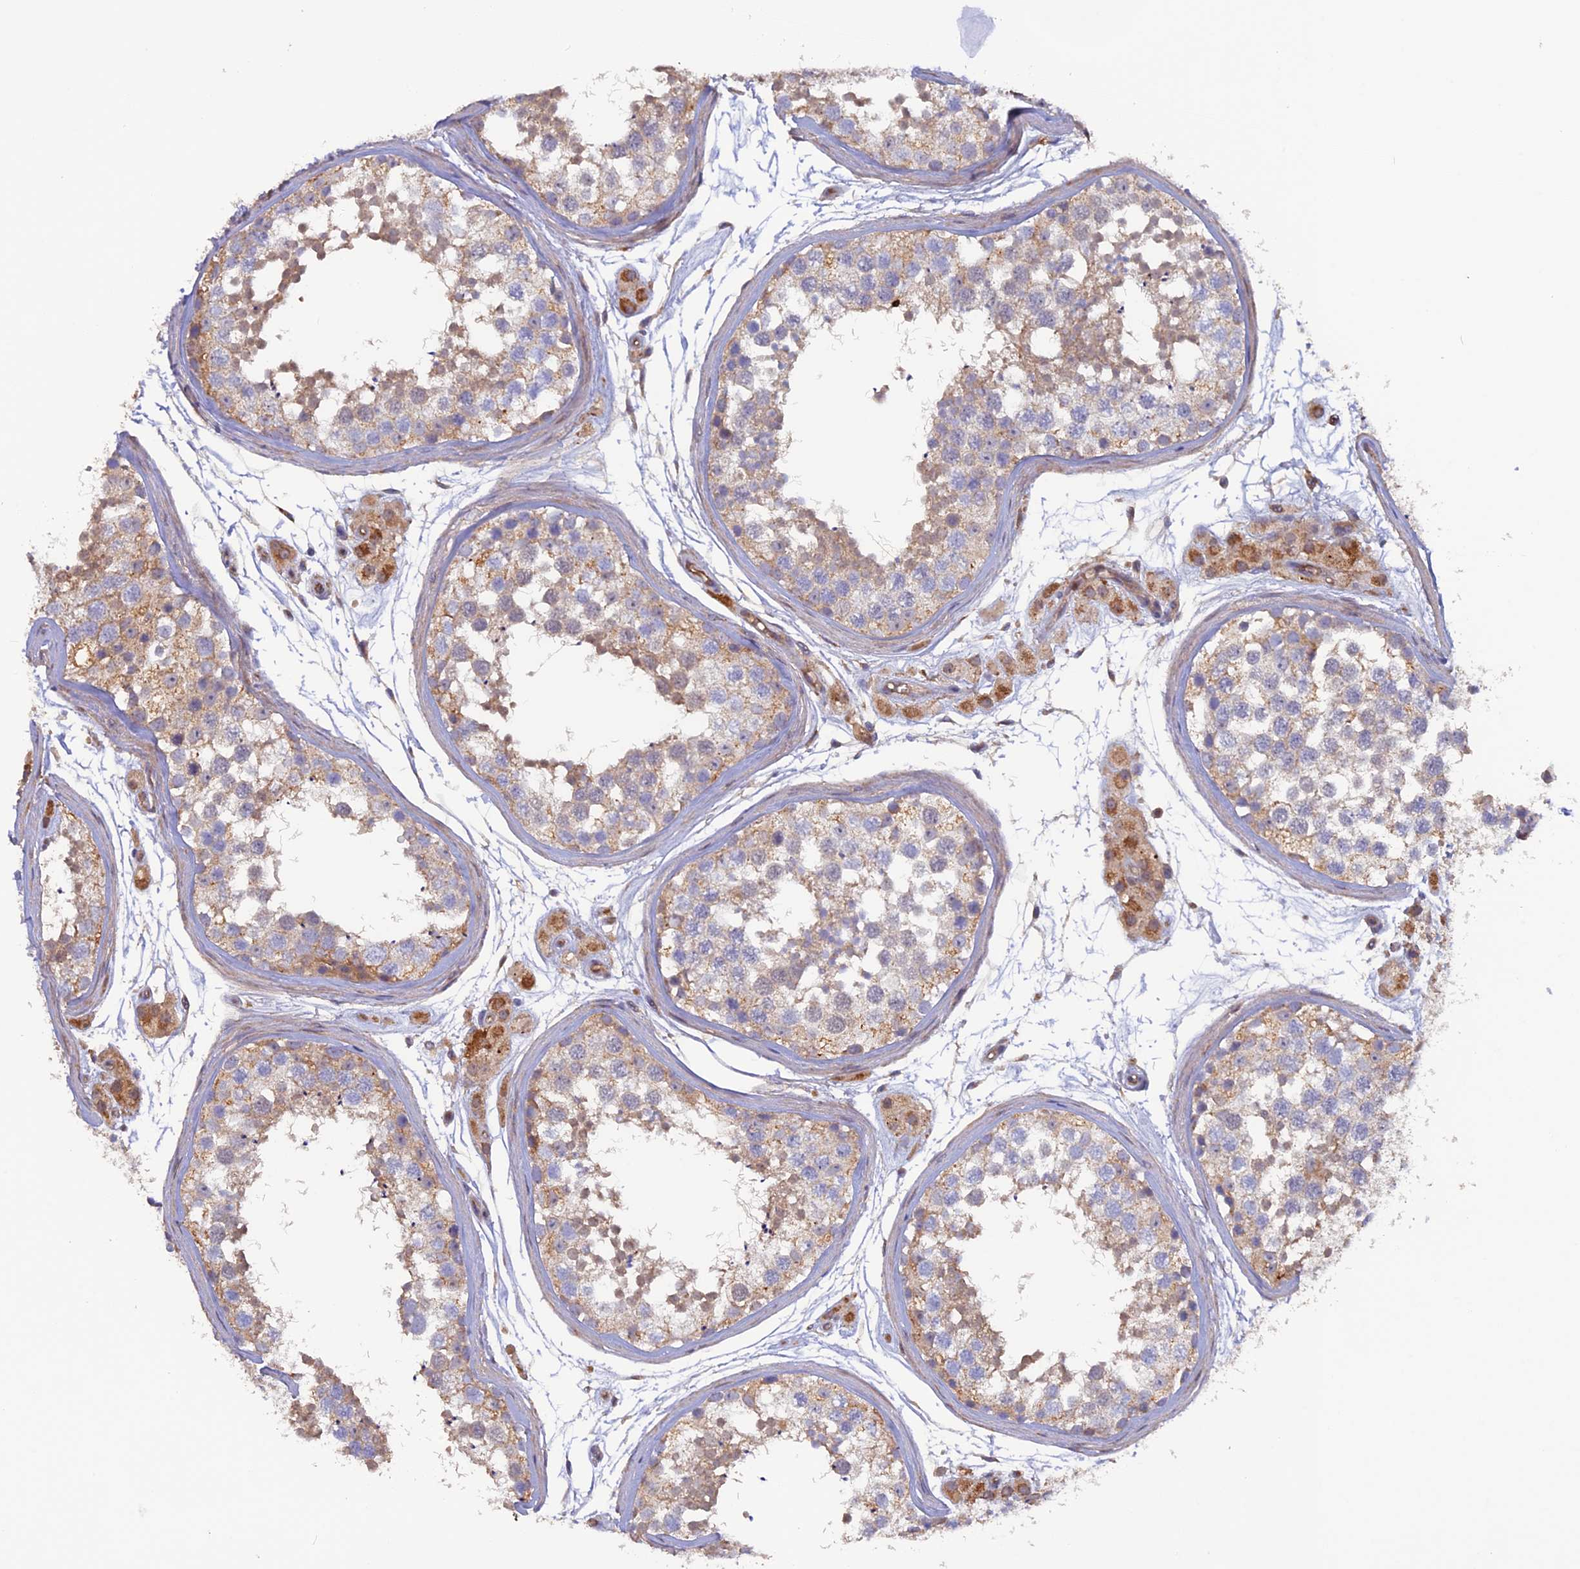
{"staining": {"intensity": "weak", "quantity": "25%-75%", "location": "cytoplasmic/membranous,nuclear"}, "tissue": "testis", "cell_type": "Cells in seminiferous ducts", "image_type": "normal", "snomed": [{"axis": "morphology", "description": "Normal tissue, NOS"}, {"axis": "topography", "description": "Testis"}], "caption": "A low amount of weak cytoplasmic/membranous,nuclear staining is seen in approximately 25%-75% of cells in seminiferous ducts in benign testis.", "gene": "DUS3L", "patient": {"sex": "male", "age": 56}}